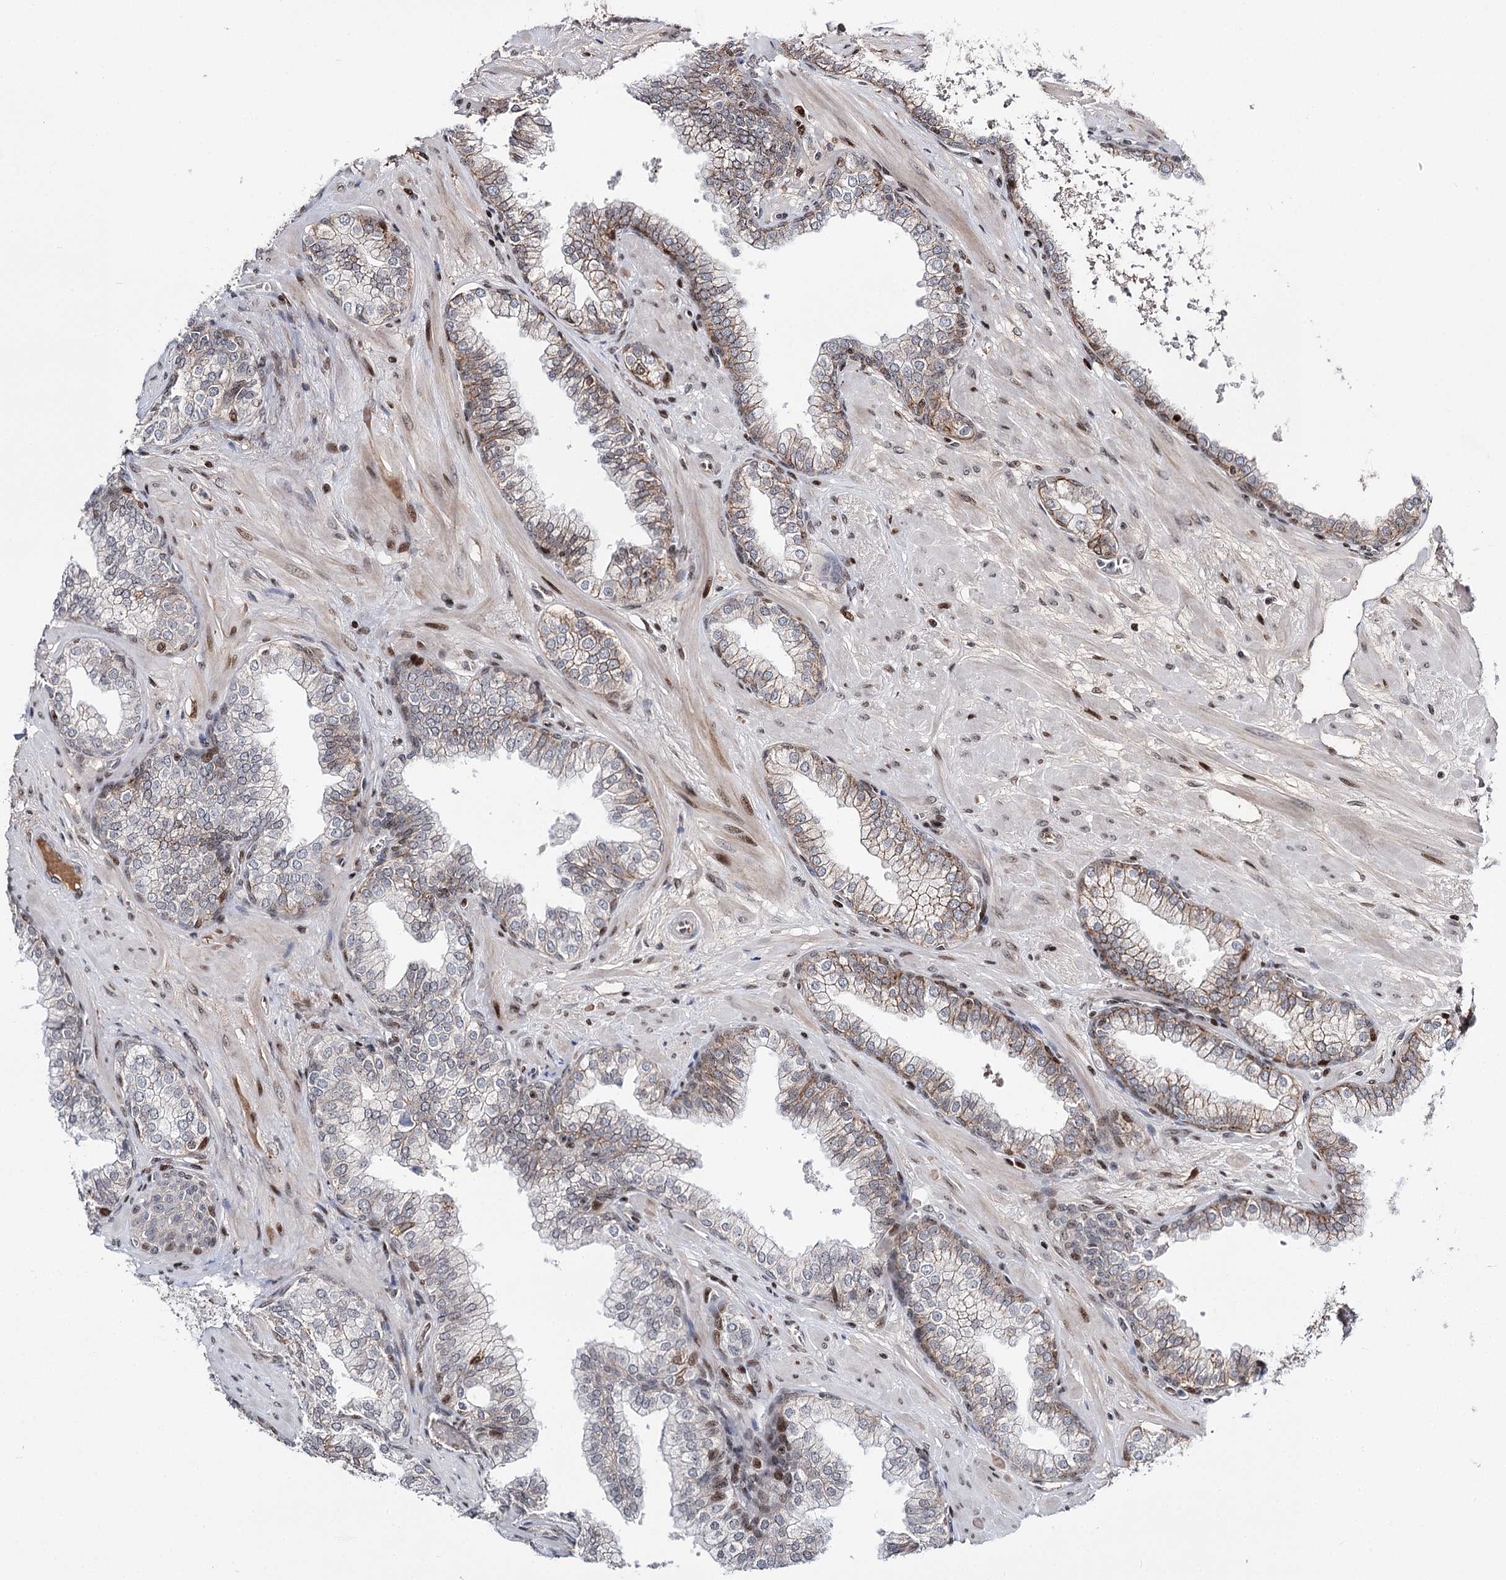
{"staining": {"intensity": "moderate", "quantity": "25%-75%", "location": "cytoplasmic/membranous"}, "tissue": "prostate", "cell_type": "Glandular cells", "image_type": "normal", "snomed": [{"axis": "morphology", "description": "Normal tissue, NOS"}, {"axis": "topography", "description": "Prostate"}], "caption": "Immunohistochemical staining of normal human prostate displays medium levels of moderate cytoplasmic/membranous staining in approximately 25%-75% of glandular cells. The staining was performed using DAB (3,3'-diaminobenzidine), with brown indicating positive protein expression. Nuclei are stained blue with hematoxylin.", "gene": "ITFG2", "patient": {"sex": "male", "age": 60}}